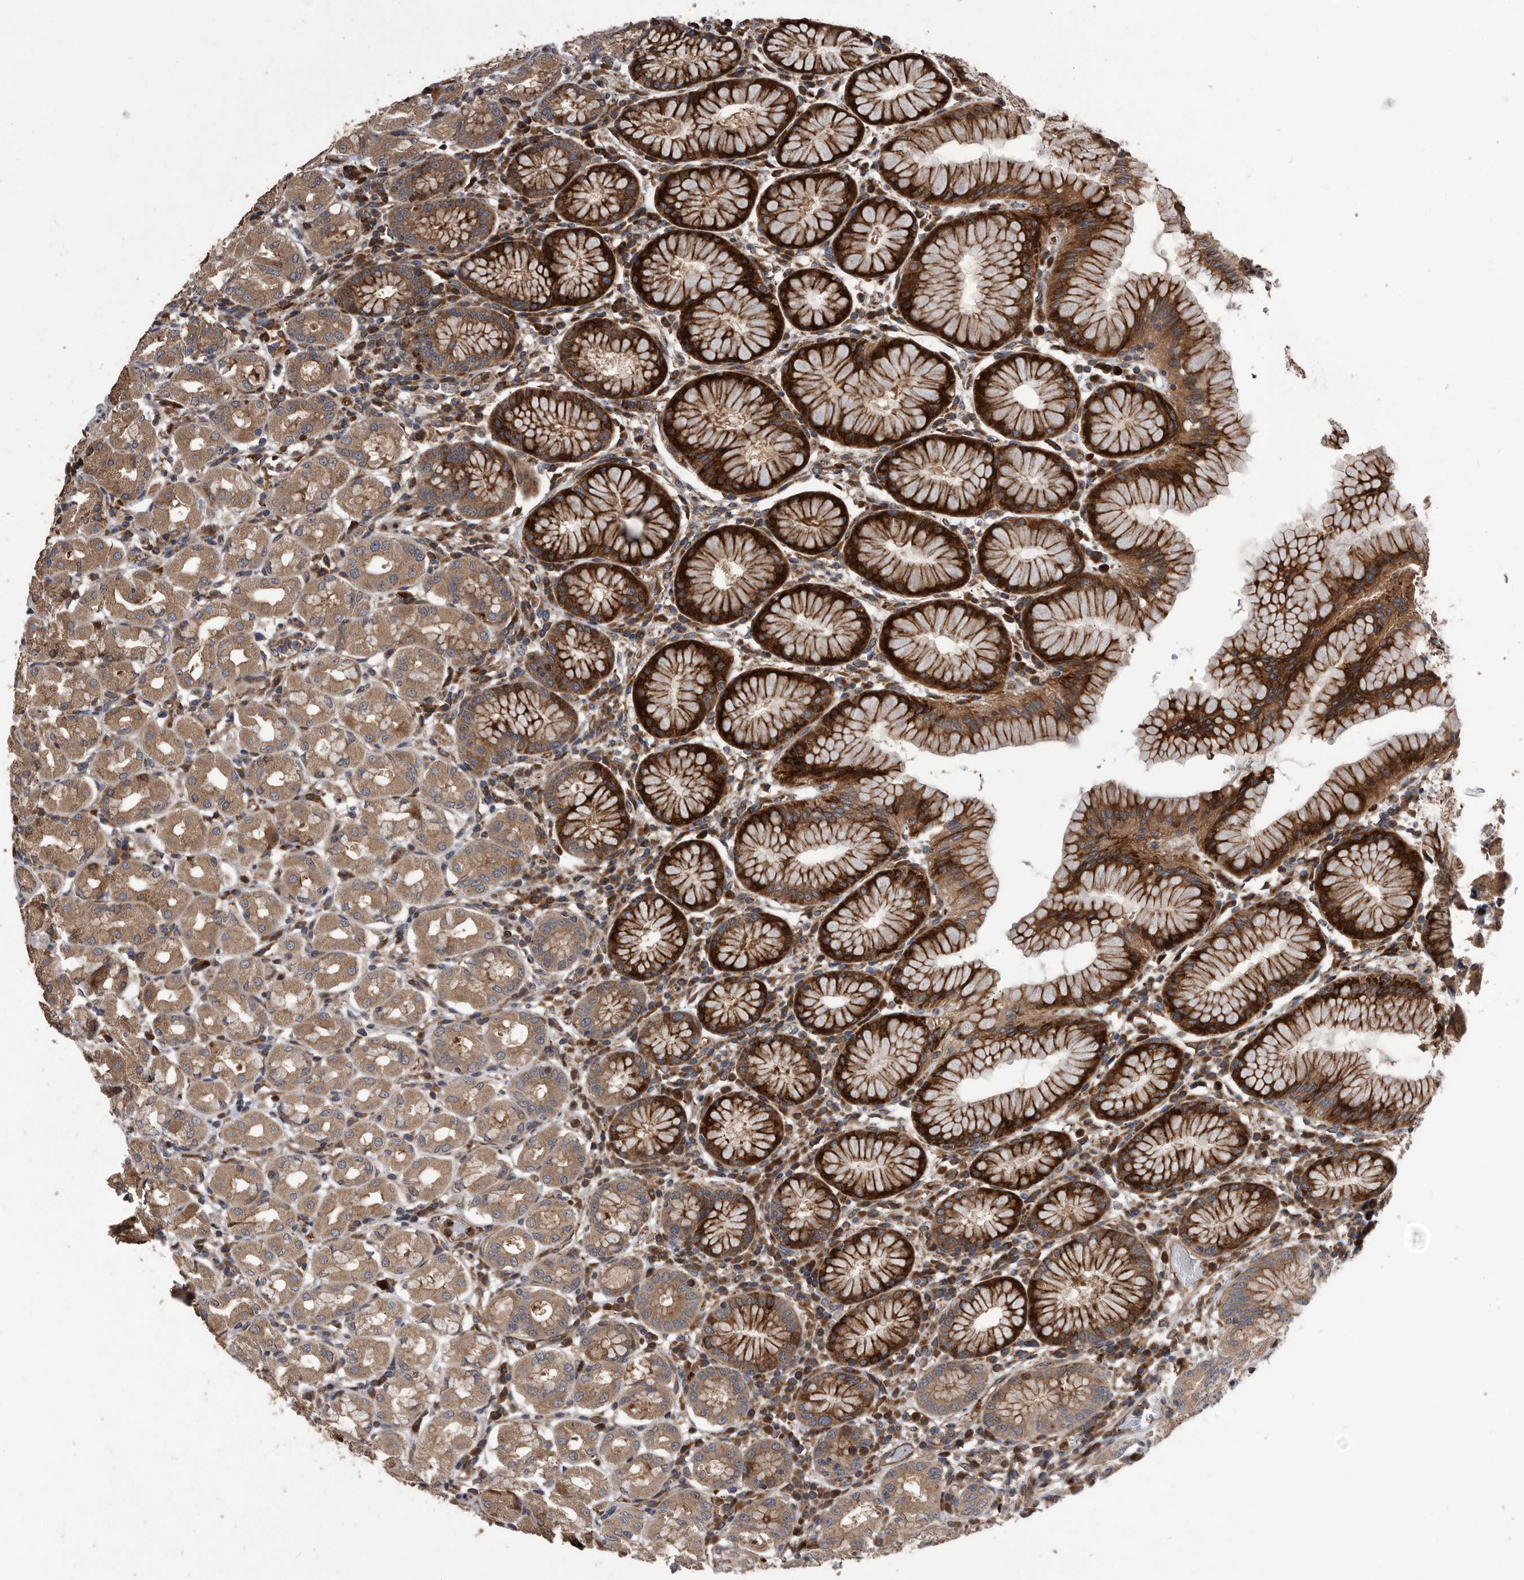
{"staining": {"intensity": "strong", "quantity": ">75%", "location": "cytoplasmic/membranous"}, "tissue": "stomach", "cell_type": "Glandular cells", "image_type": "normal", "snomed": [{"axis": "morphology", "description": "Normal tissue, NOS"}, {"axis": "topography", "description": "Stomach"}, {"axis": "topography", "description": "Stomach, lower"}], "caption": "Stomach was stained to show a protein in brown. There is high levels of strong cytoplasmic/membranous staining in approximately >75% of glandular cells.", "gene": "SERINC2", "patient": {"sex": "female", "age": 56}}